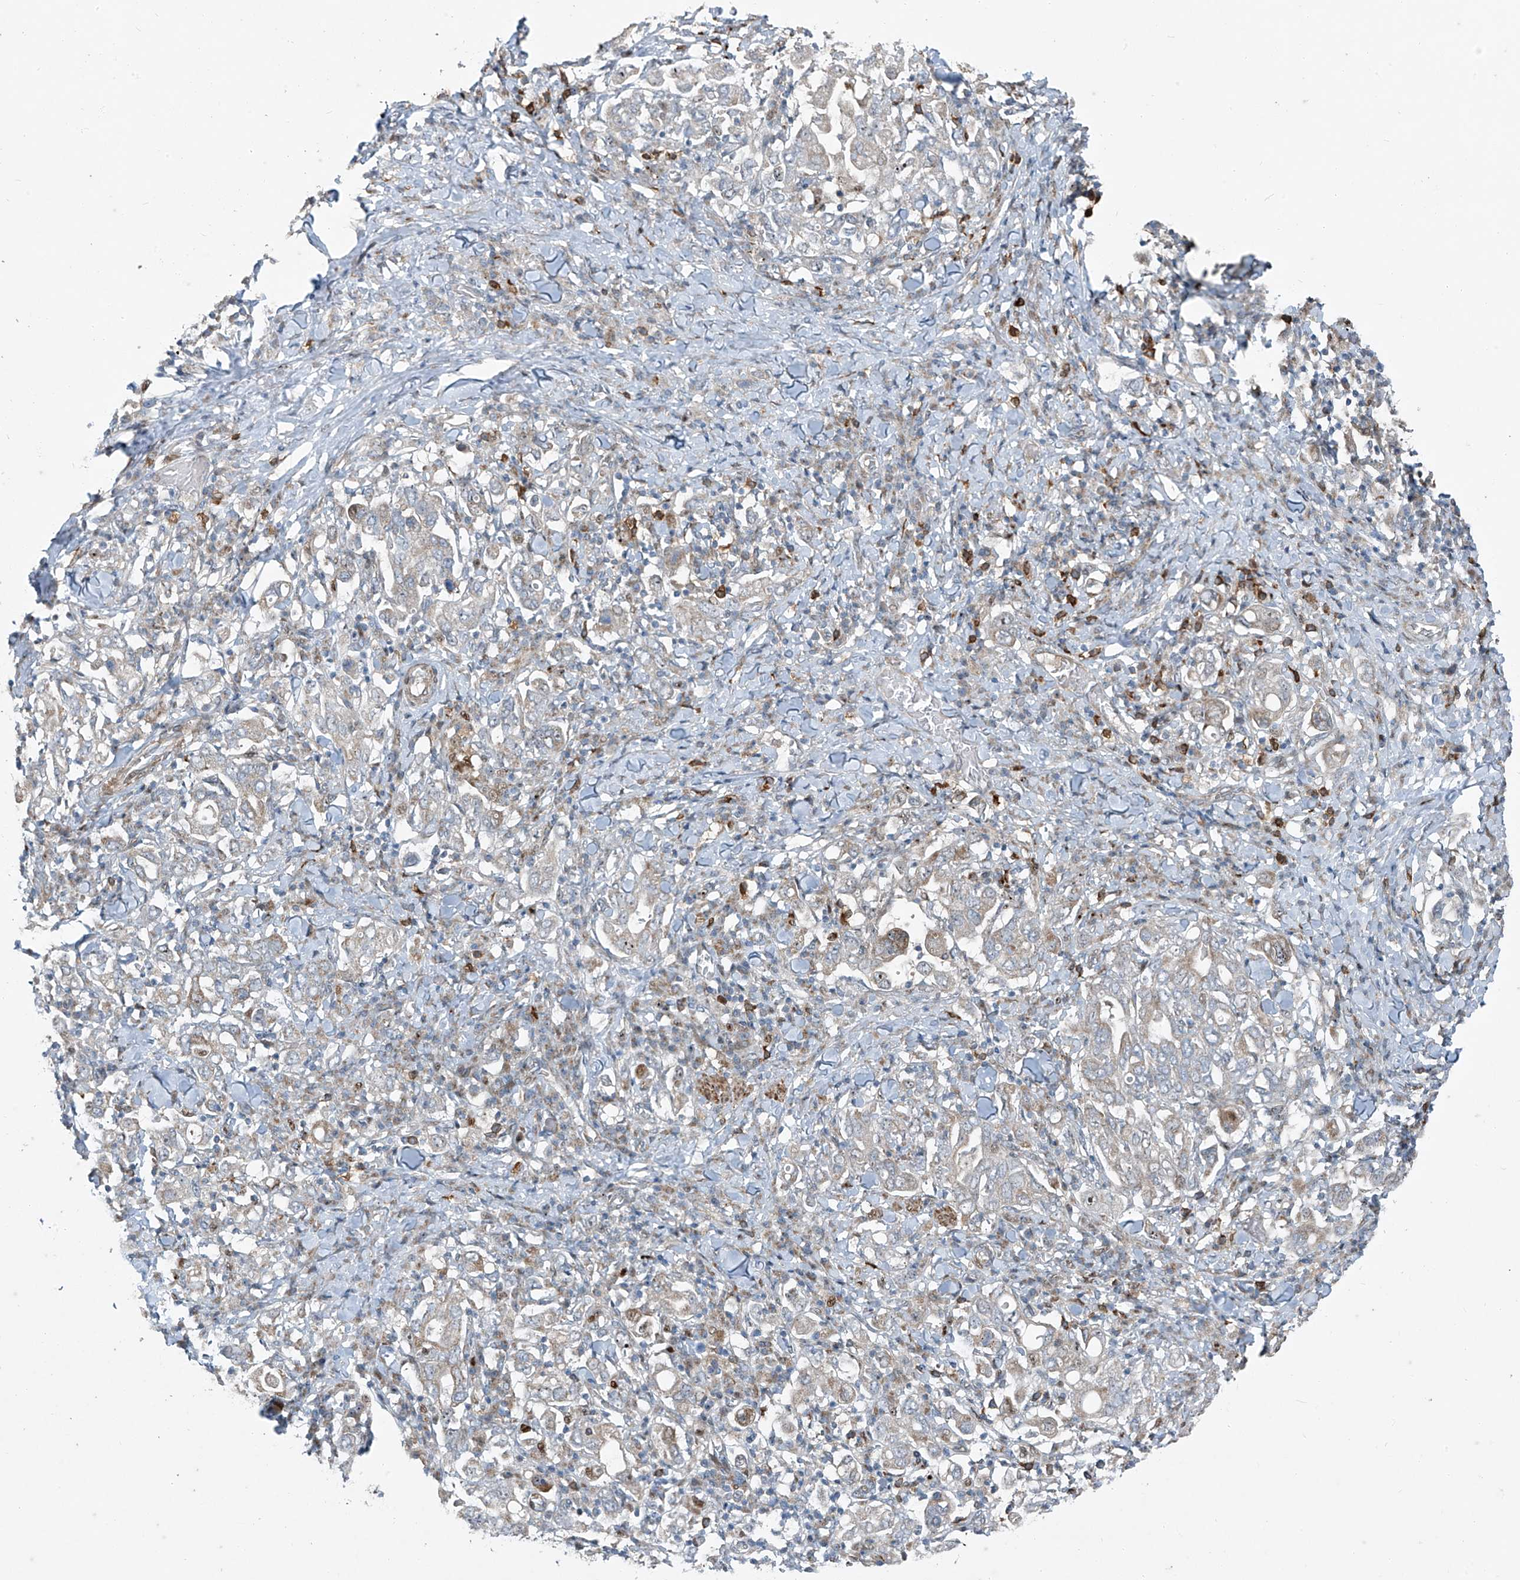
{"staining": {"intensity": "moderate", "quantity": "<25%", "location": "nuclear"}, "tissue": "stomach cancer", "cell_type": "Tumor cells", "image_type": "cancer", "snomed": [{"axis": "morphology", "description": "Adenocarcinoma, NOS"}, {"axis": "topography", "description": "Stomach, upper"}], "caption": "DAB immunohistochemical staining of human stomach cancer (adenocarcinoma) displays moderate nuclear protein expression in about <25% of tumor cells.", "gene": "PPCS", "patient": {"sex": "male", "age": 62}}